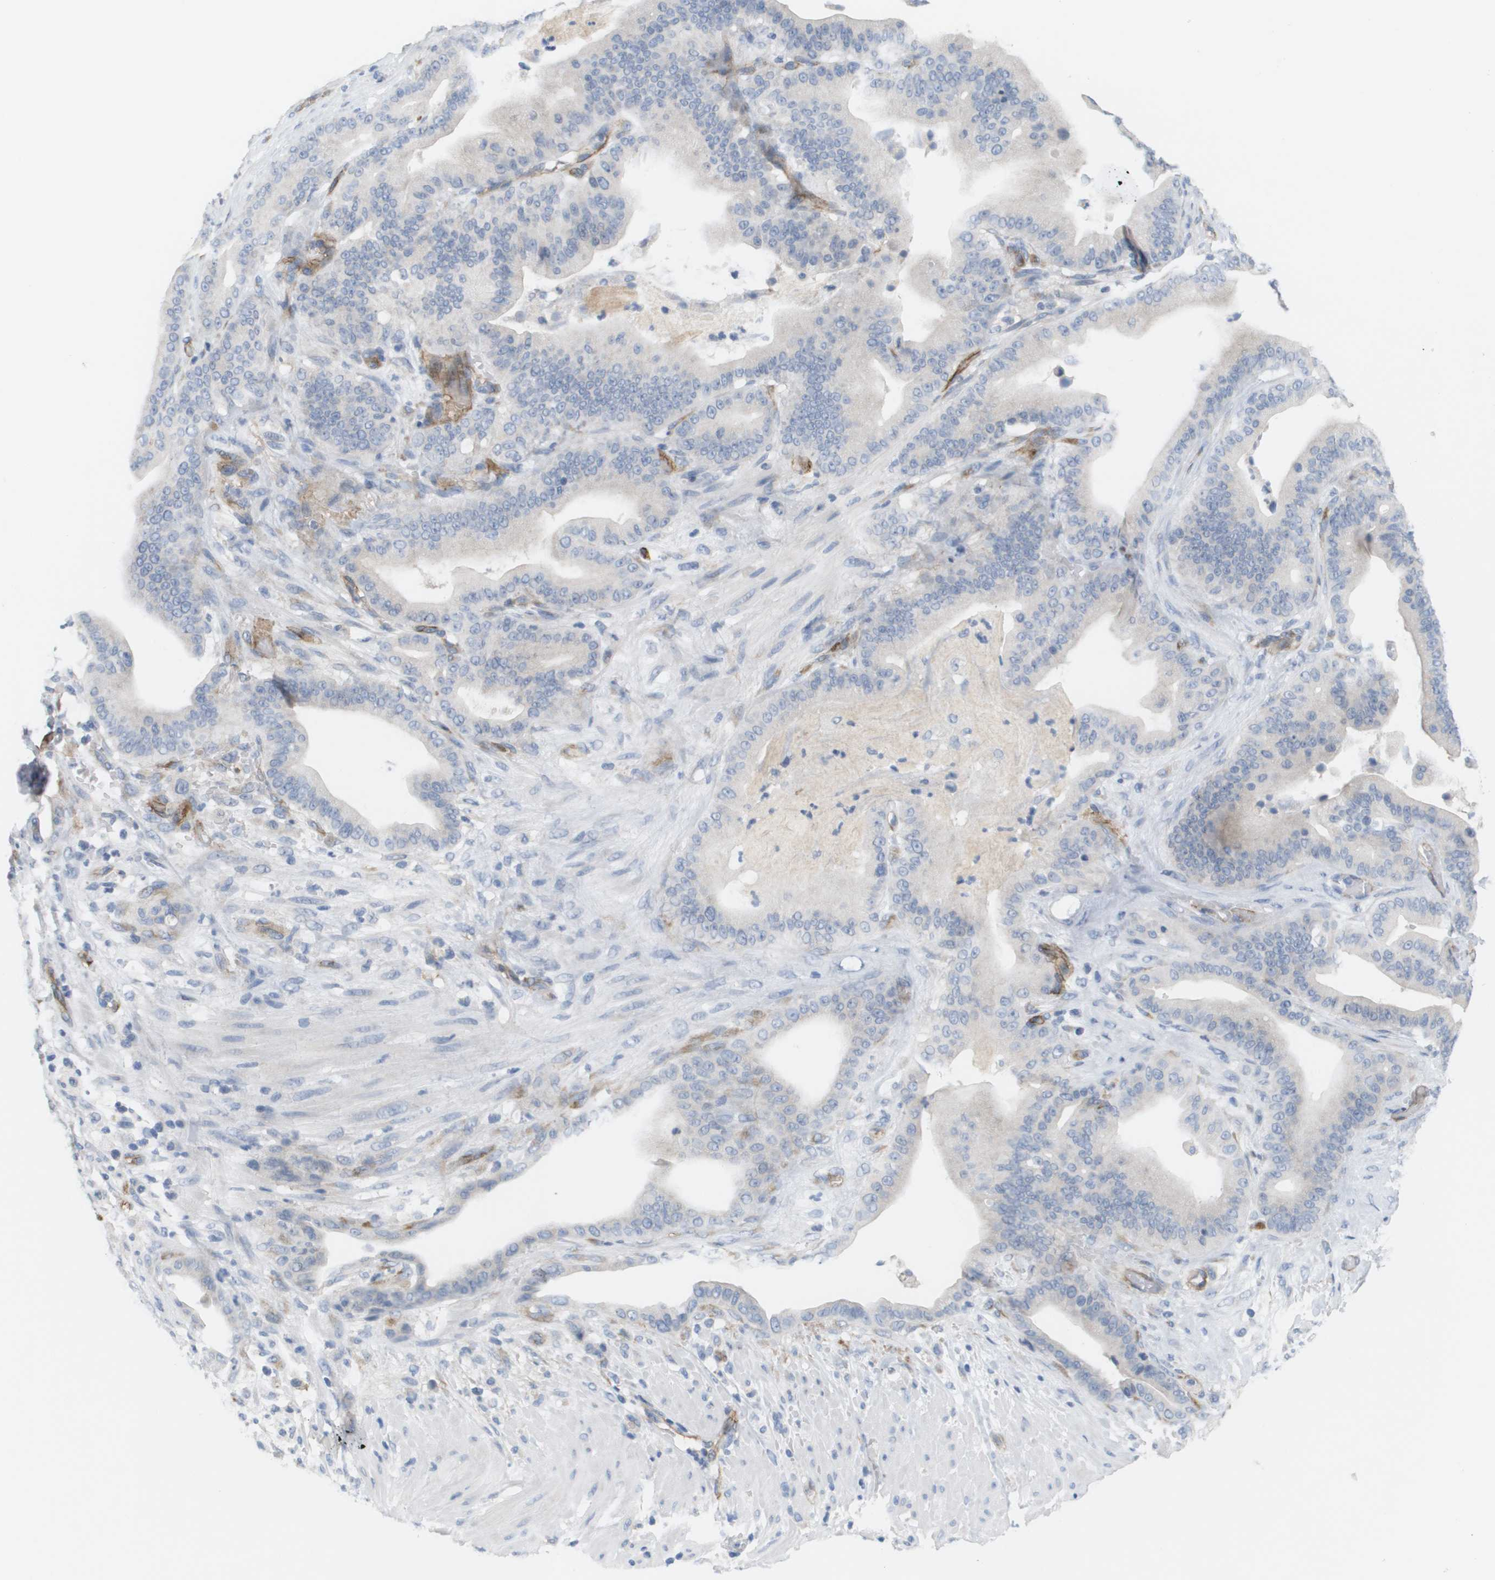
{"staining": {"intensity": "negative", "quantity": "none", "location": "none"}, "tissue": "pancreatic cancer", "cell_type": "Tumor cells", "image_type": "cancer", "snomed": [{"axis": "morphology", "description": "Adenocarcinoma, NOS"}, {"axis": "topography", "description": "Pancreas"}], "caption": "Tumor cells are negative for brown protein staining in pancreatic adenocarcinoma.", "gene": "ANGPT2", "patient": {"sex": "male", "age": 63}}